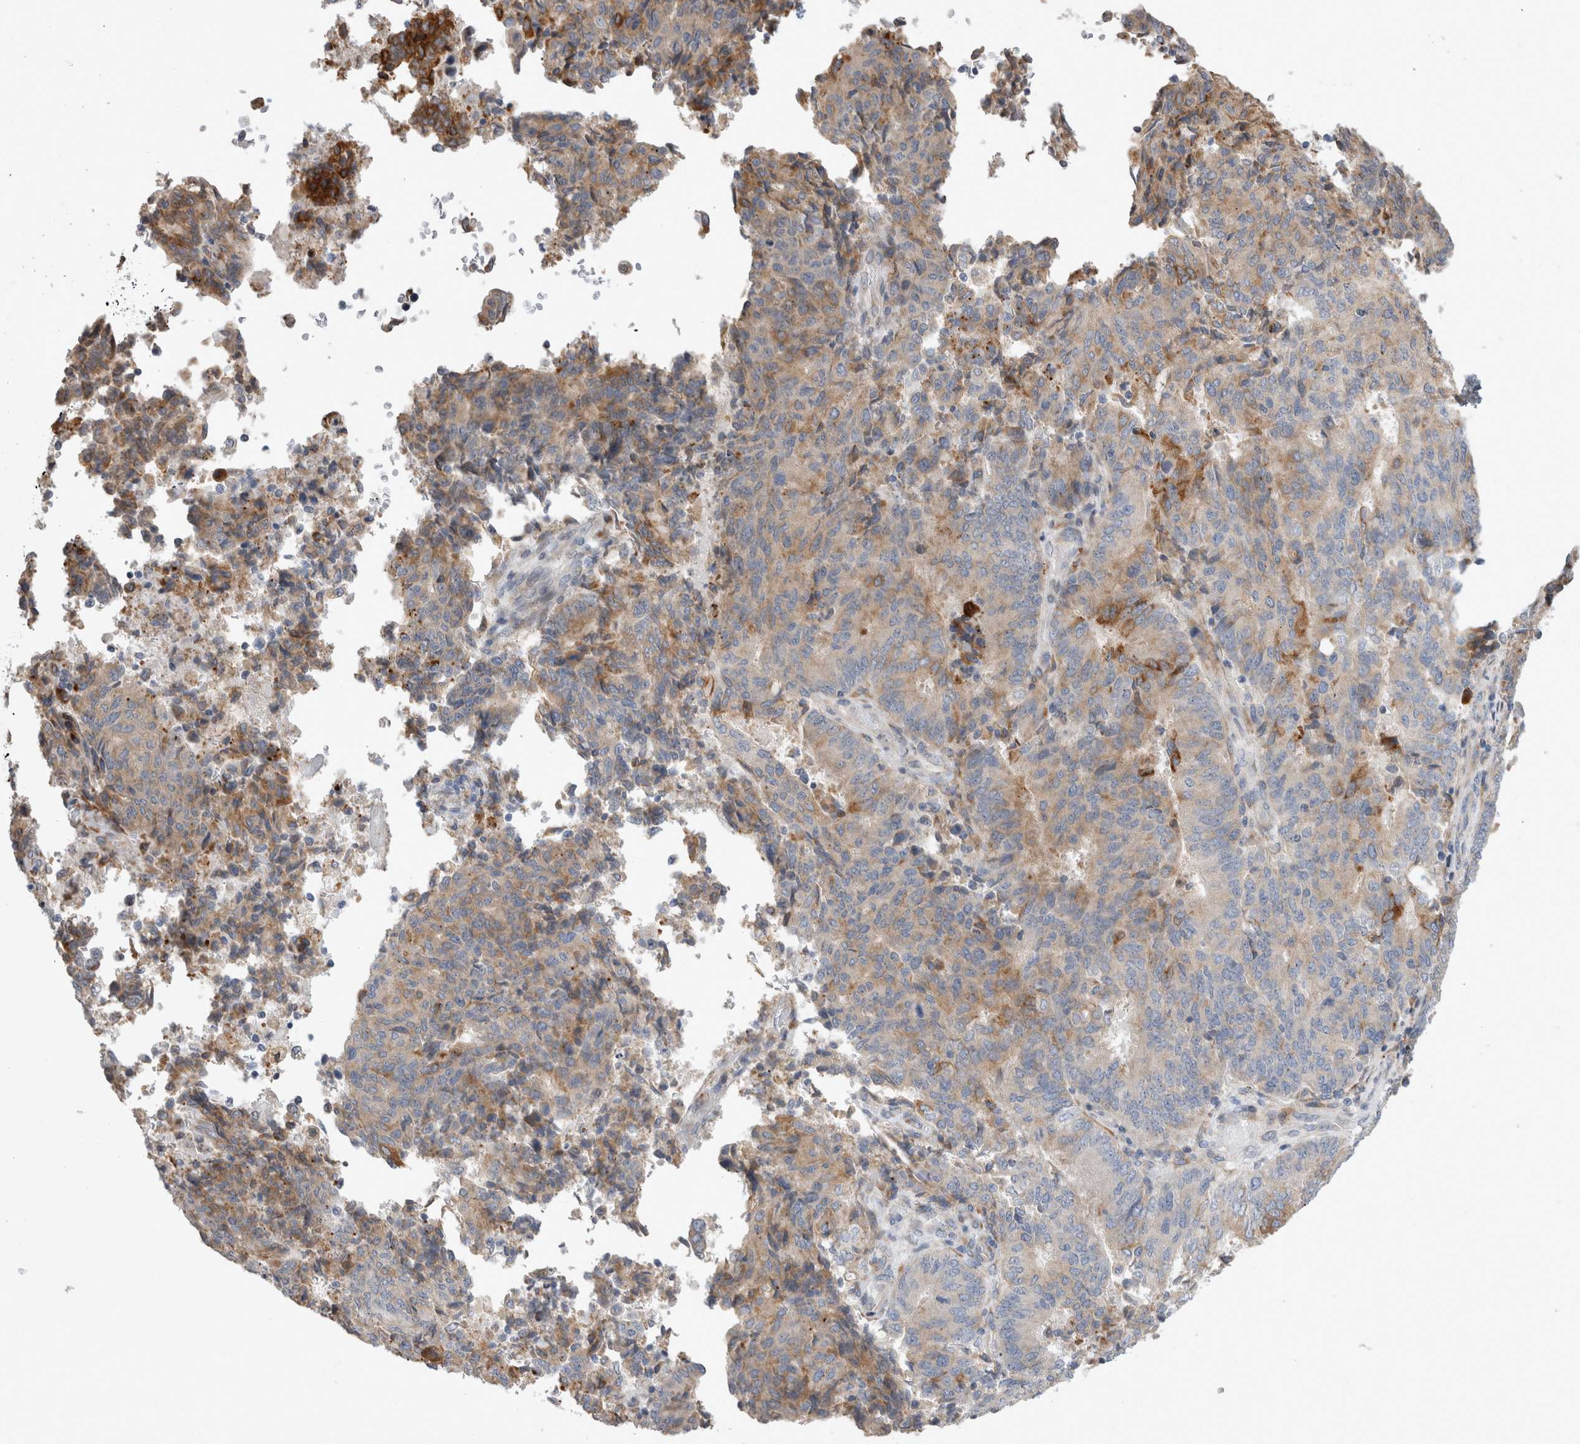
{"staining": {"intensity": "moderate", "quantity": "<25%", "location": "cytoplasmic/membranous"}, "tissue": "endometrial cancer", "cell_type": "Tumor cells", "image_type": "cancer", "snomed": [{"axis": "morphology", "description": "Adenocarcinoma, NOS"}, {"axis": "topography", "description": "Endometrium"}], "caption": "Tumor cells demonstrate low levels of moderate cytoplasmic/membranous positivity in about <25% of cells in human endometrial cancer (adenocarcinoma). (DAB (3,3'-diaminobenzidine) IHC with brightfield microscopy, high magnification).", "gene": "TRMT9B", "patient": {"sex": "female", "age": 80}}